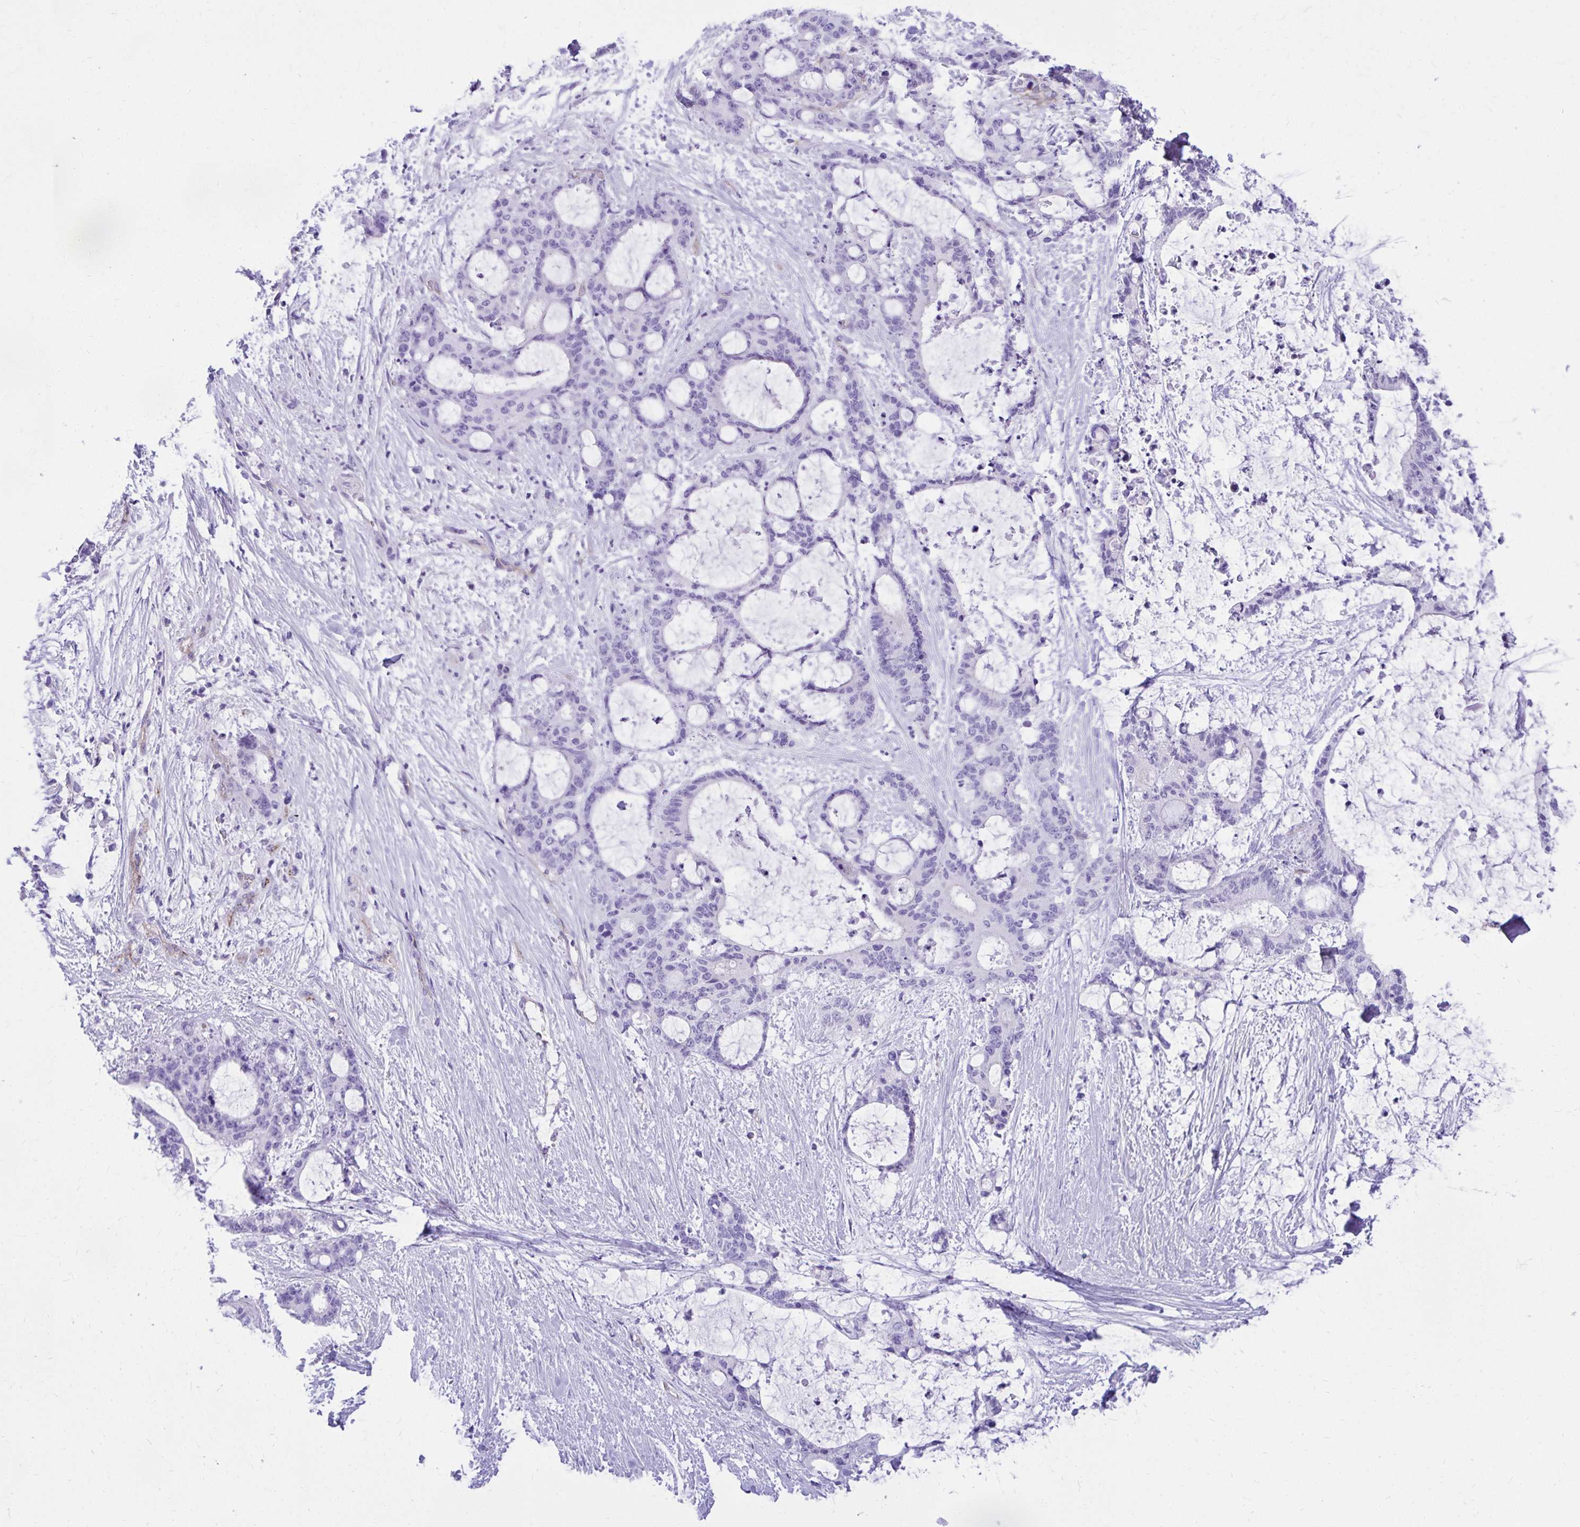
{"staining": {"intensity": "negative", "quantity": "none", "location": "none"}, "tissue": "liver cancer", "cell_type": "Tumor cells", "image_type": "cancer", "snomed": [{"axis": "morphology", "description": "Normal tissue, NOS"}, {"axis": "morphology", "description": "Cholangiocarcinoma"}, {"axis": "topography", "description": "Liver"}, {"axis": "topography", "description": "Peripheral nerve tissue"}], "caption": "There is no significant staining in tumor cells of liver cancer (cholangiocarcinoma).", "gene": "PELI3", "patient": {"sex": "female", "age": 73}}